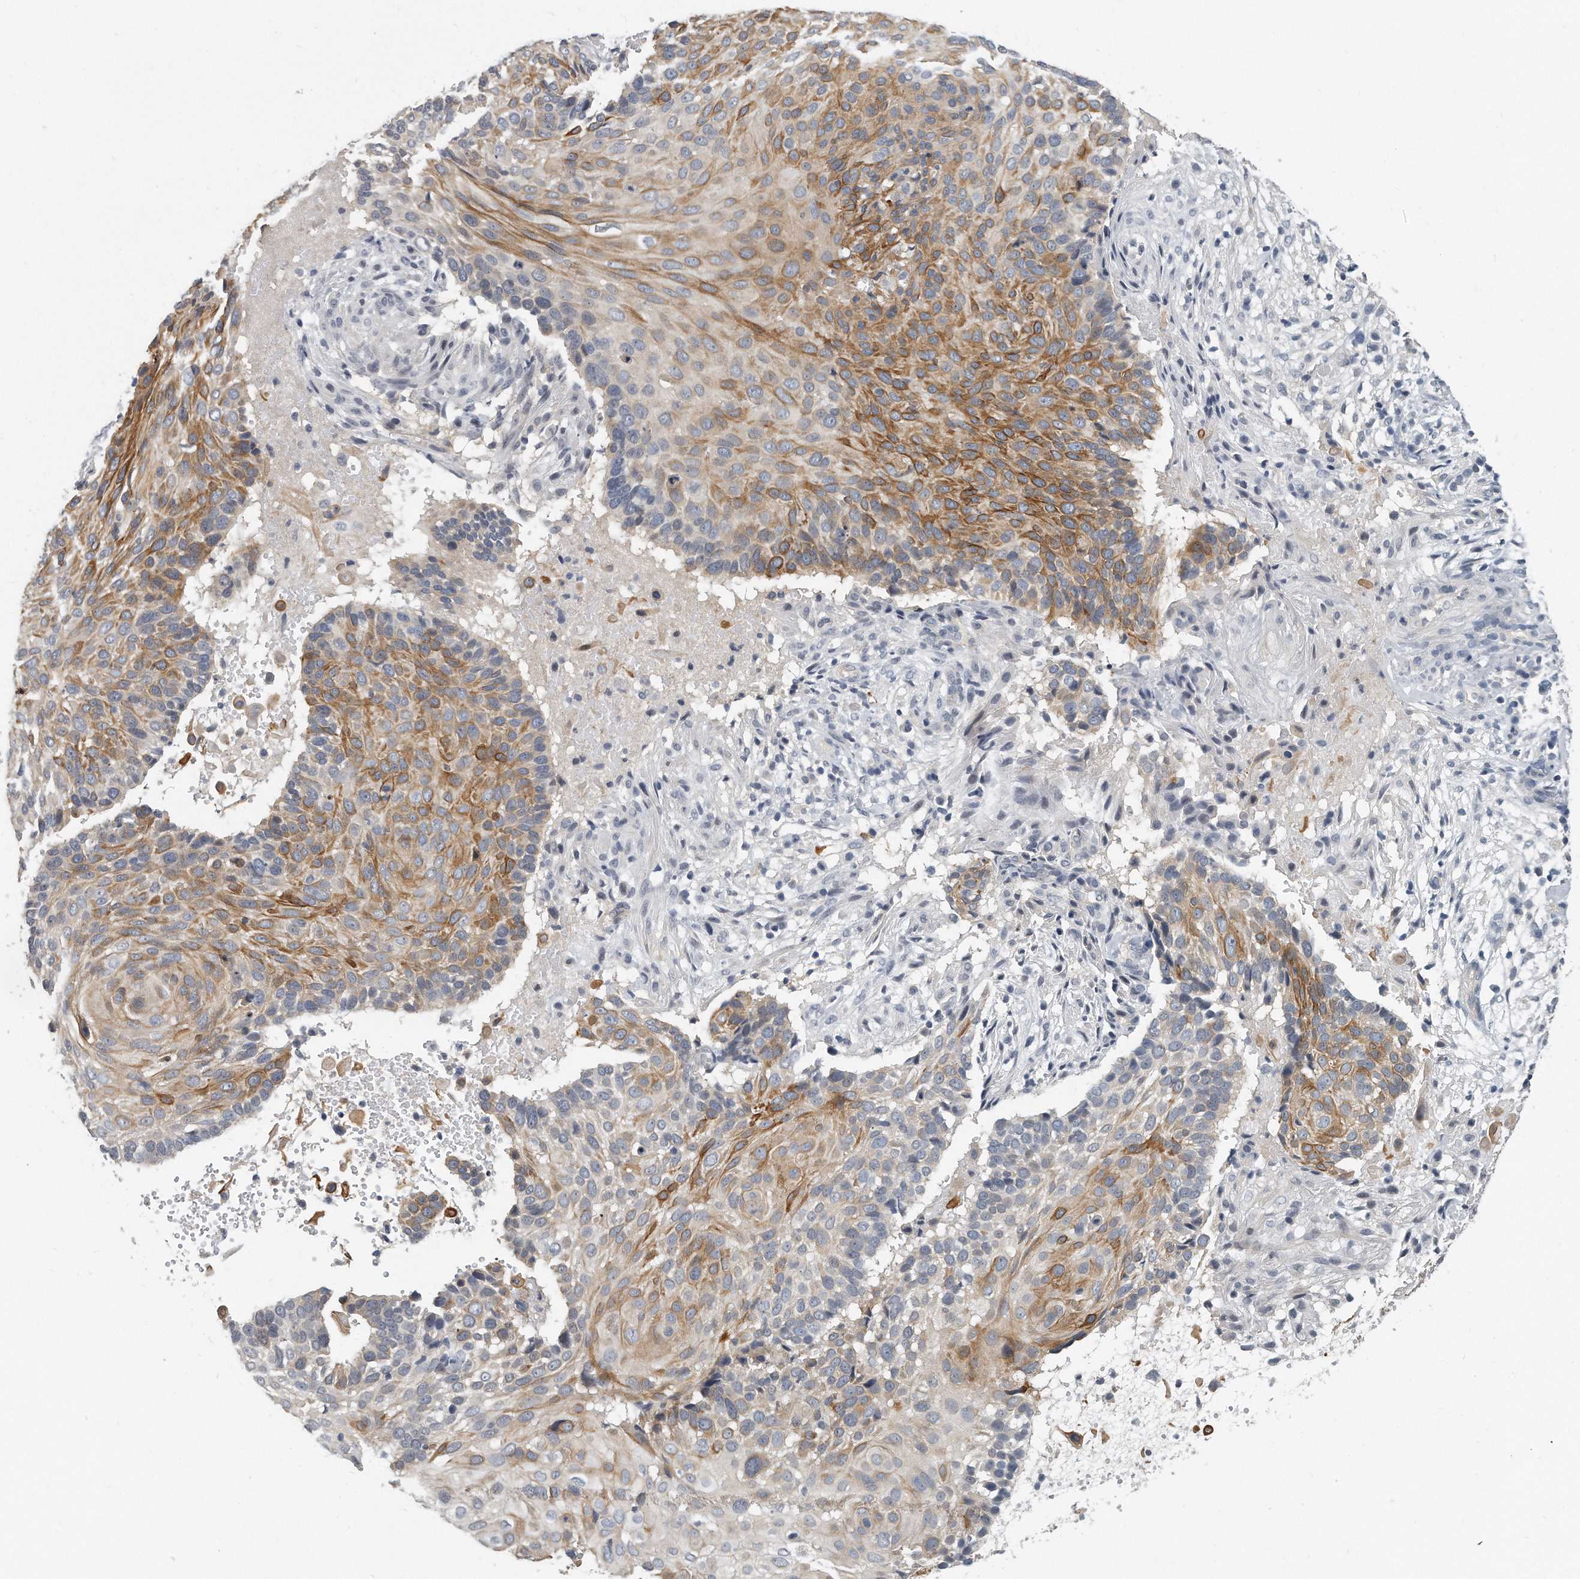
{"staining": {"intensity": "moderate", "quantity": "25%-75%", "location": "cytoplasmic/membranous"}, "tissue": "cervical cancer", "cell_type": "Tumor cells", "image_type": "cancer", "snomed": [{"axis": "morphology", "description": "Squamous cell carcinoma, NOS"}, {"axis": "topography", "description": "Cervix"}], "caption": "Cervical squamous cell carcinoma stained with a brown dye demonstrates moderate cytoplasmic/membranous positive expression in about 25%-75% of tumor cells.", "gene": "KLHL7", "patient": {"sex": "female", "age": 74}}